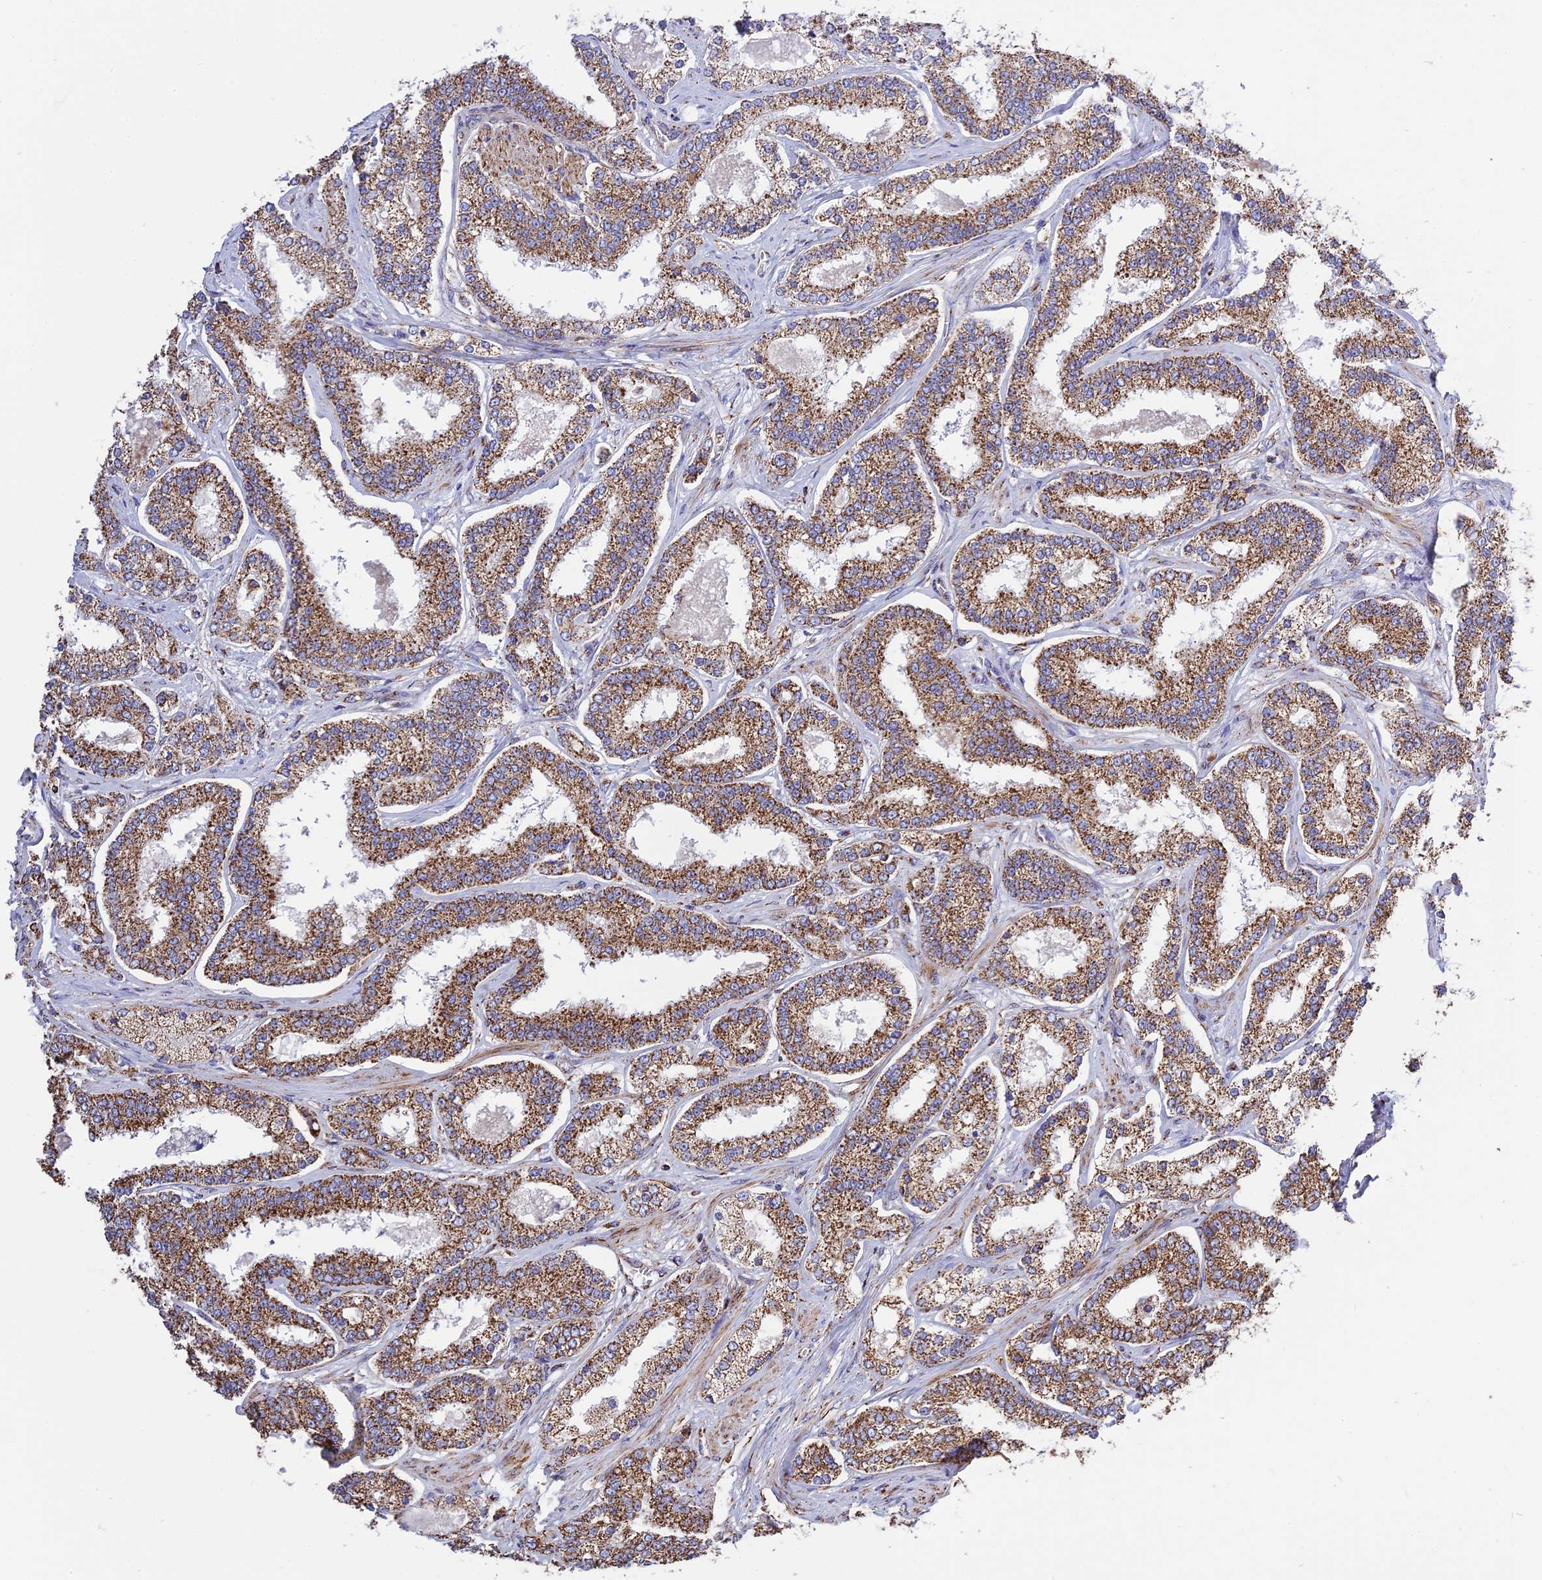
{"staining": {"intensity": "moderate", "quantity": ">75%", "location": "cytoplasmic/membranous"}, "tissue": "prostate cancer", "cell_type": "Tumor cells", "image_type": "cancer", "snomed": [{"axis": "morphology", "description": "Normal tissue, NOS"}, {"axis": "morphology", "description": "Adenocarcinoma, High grade"}, {"axis": "topography", "description": "Prostate"}], "caption": "High-grade adenocarcinoma (prostate) stained with DAB (3,3'-diaminobenzidine) IHC shows medium levels of moderate cytoplasmic/membranous expression in about >75% of tumor cells.", "gene": "TTC4", "patient": {"sex": "male", "age": 83}}